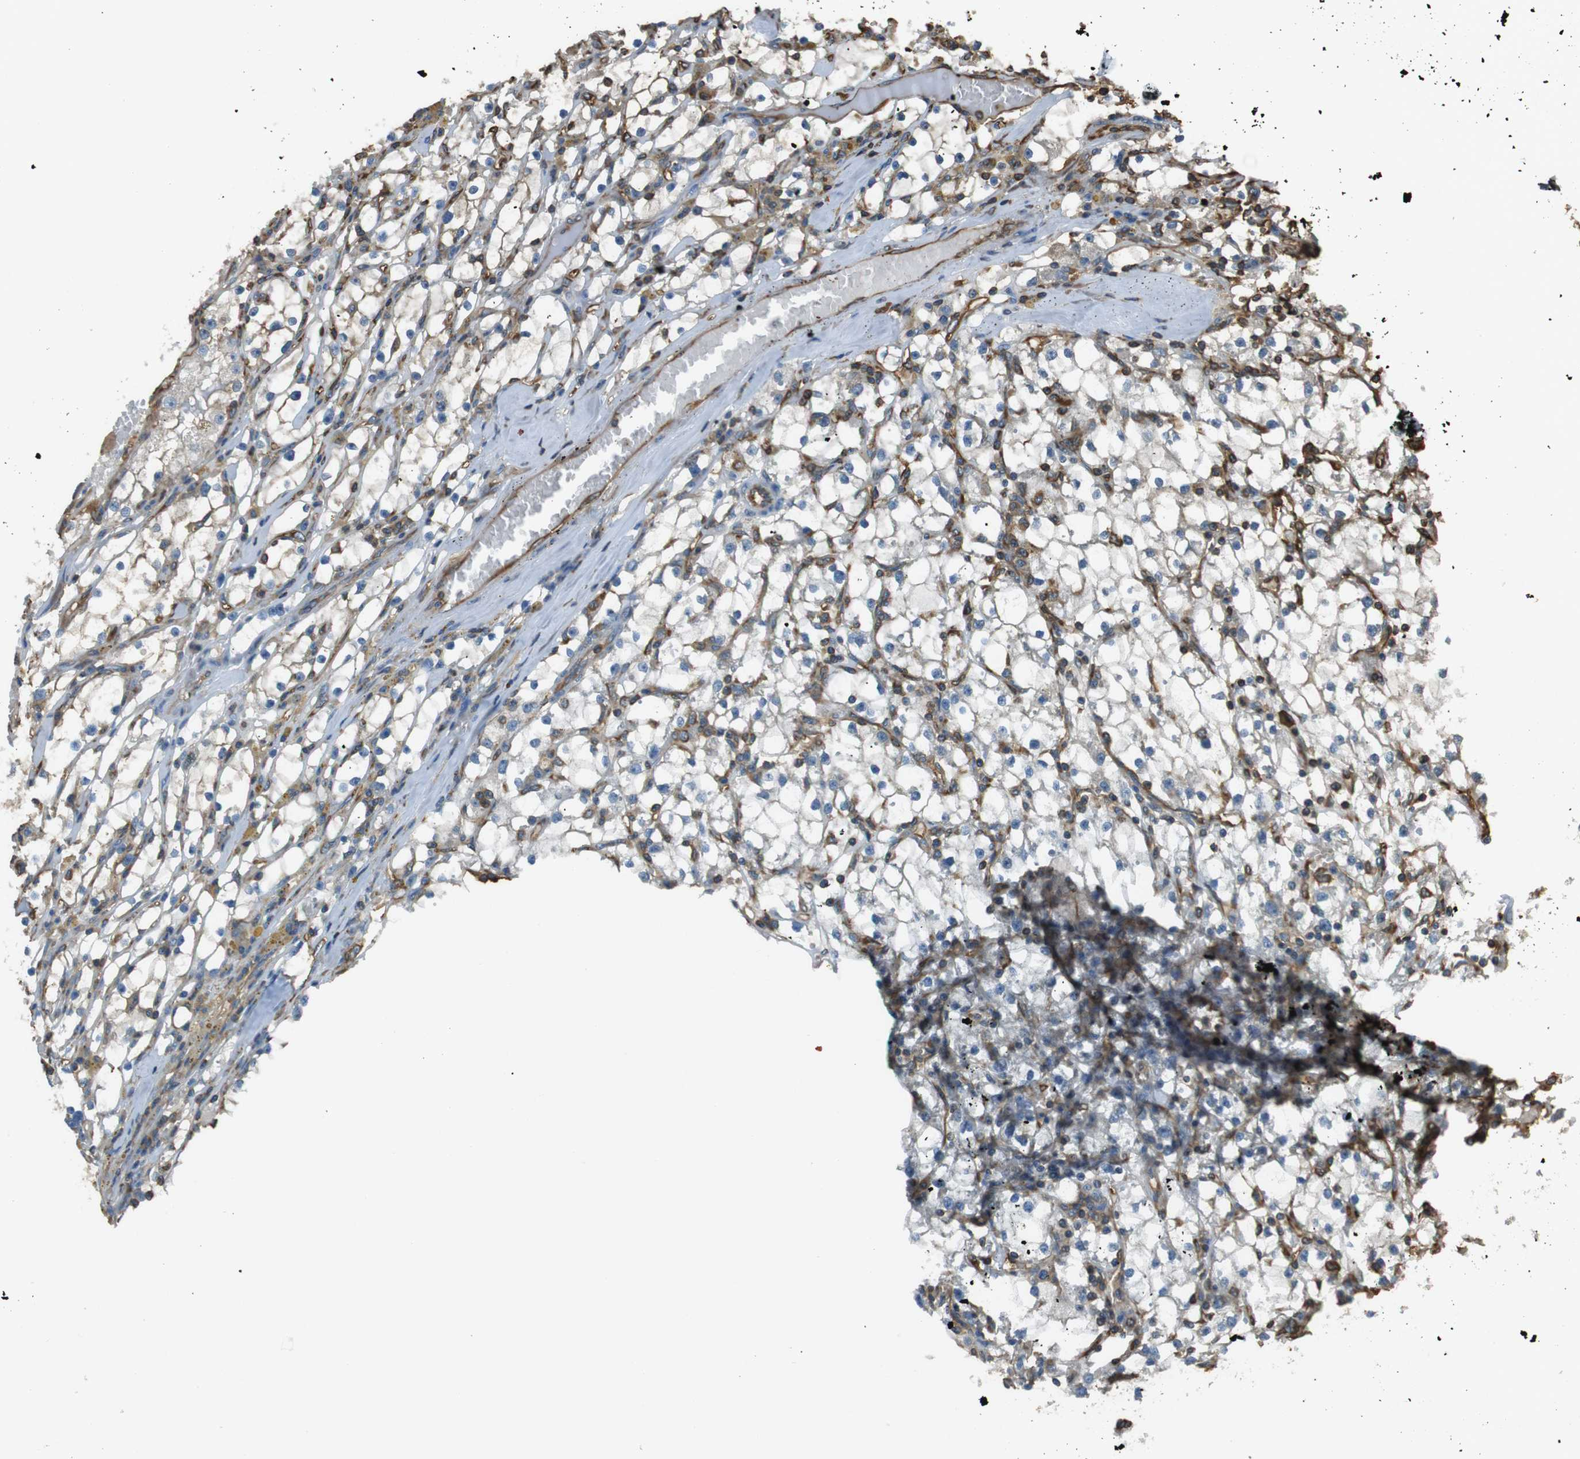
{"staining": {"intensity": "weak", "quantity": "<25%", "location": "cytoplasmic/membranous"}, "tissue": "renal cancer", "cell_type": "Tumor cells", "image_type": "cancer", "snomed": [{"axis": "morphology", "description": "Adenocarcinoma, NOS"}, {"axis": "topography", "description": "Kidney"}], "caption": "Immunohistochemical staining of renal adenocarcinoma exhibits no significant staining in tumor cells.", "gene": "FCAR", "patient": {"sex": "male", "age": 56}}